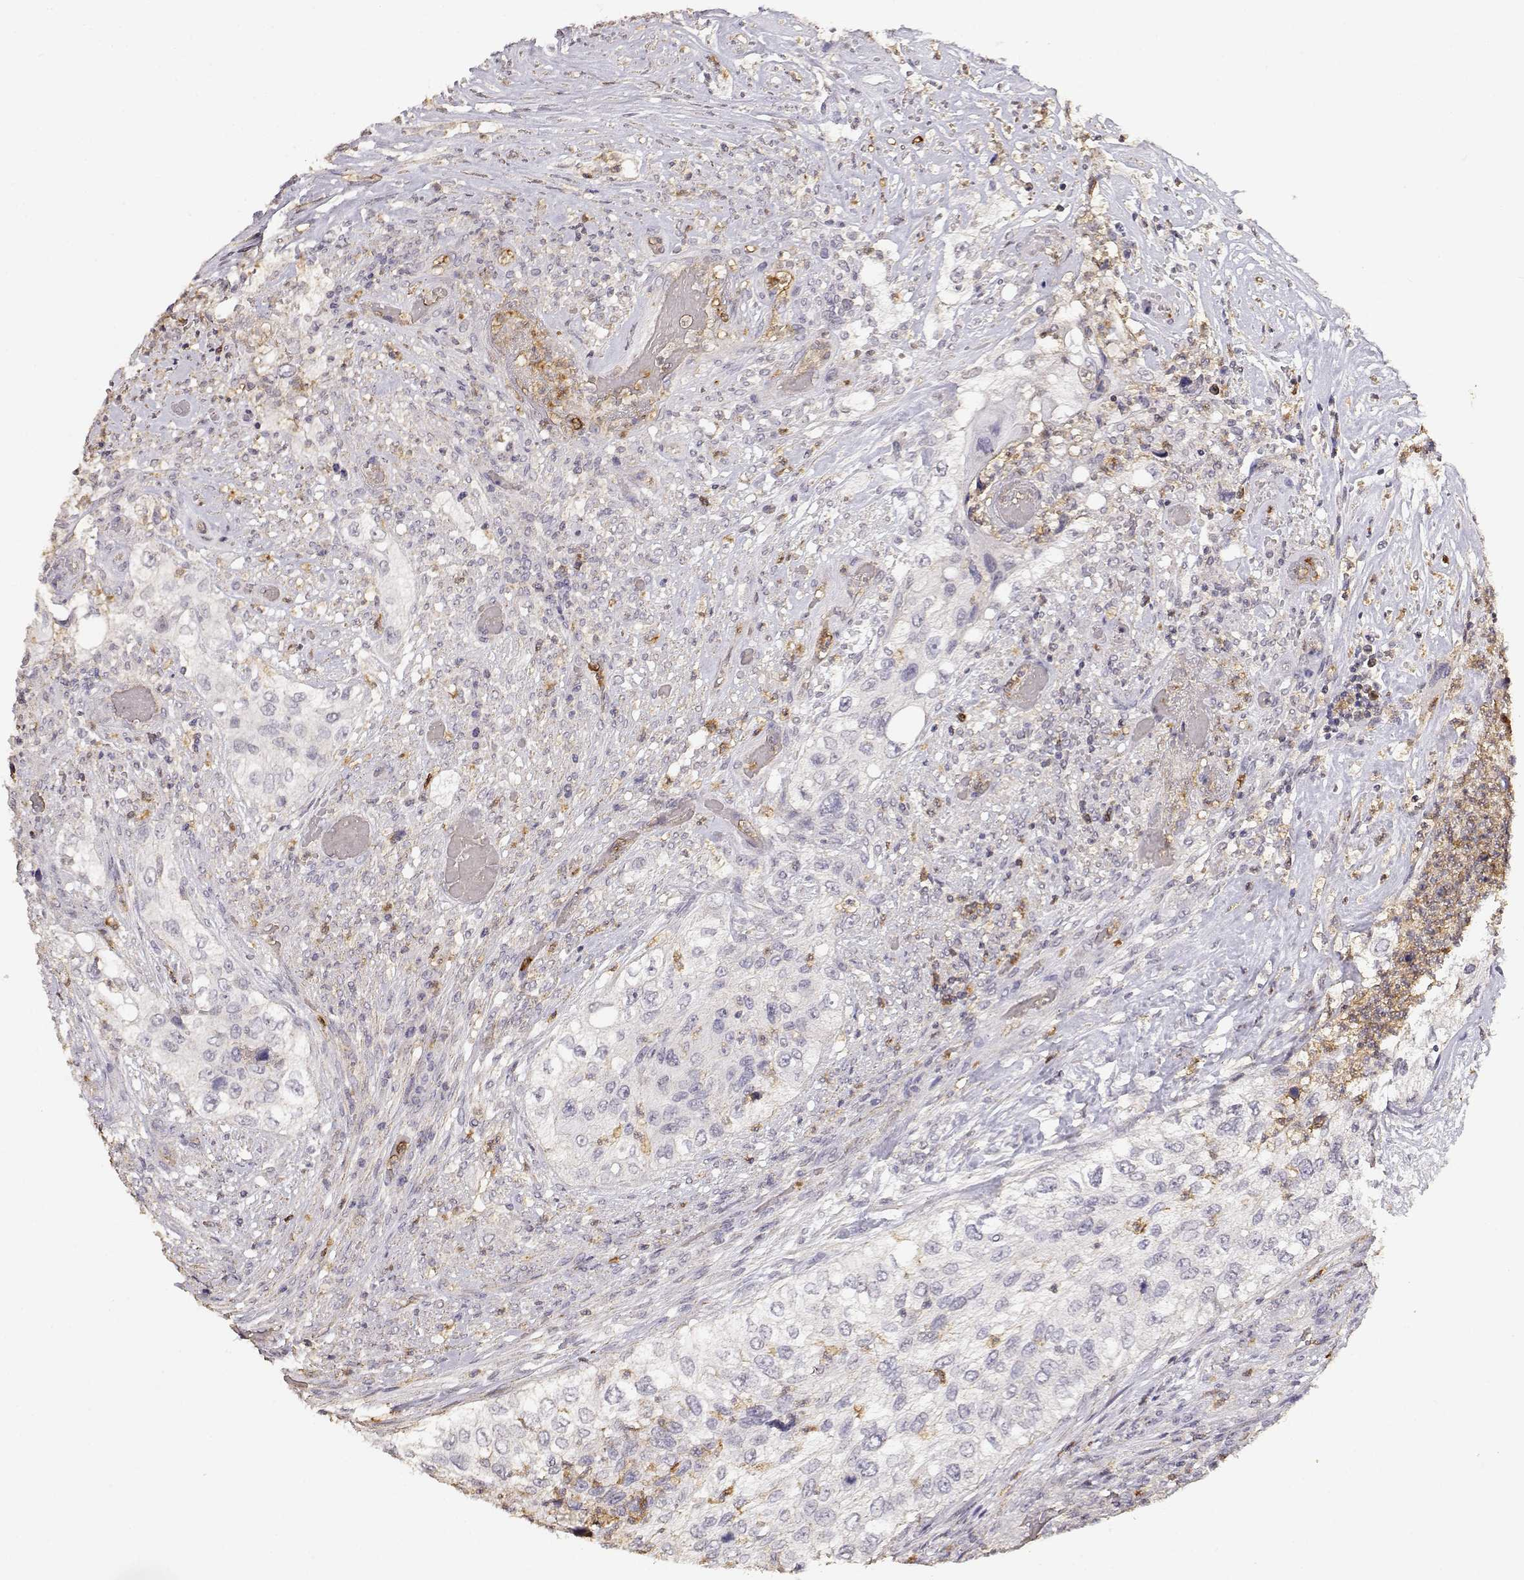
{"staining": {"intensity": "negative", "quantity": "none", "location": "none"}, "tissue": "urothelial cancer", "cell_type": "Tumor cells", "image_type": "cancer", "snomed": [{"axis": "morphology", "description": "Urothelial carcinoma, High grade"}, {"axis": "topography", "description": "Urinary bladder"}], "caption": "IHC of urothelial carcinoma (high-grade) exhibits no positivity in tumor cells.", "gene": "TNFRSF10C", "patient": {"sex": "female", "age": 60}}